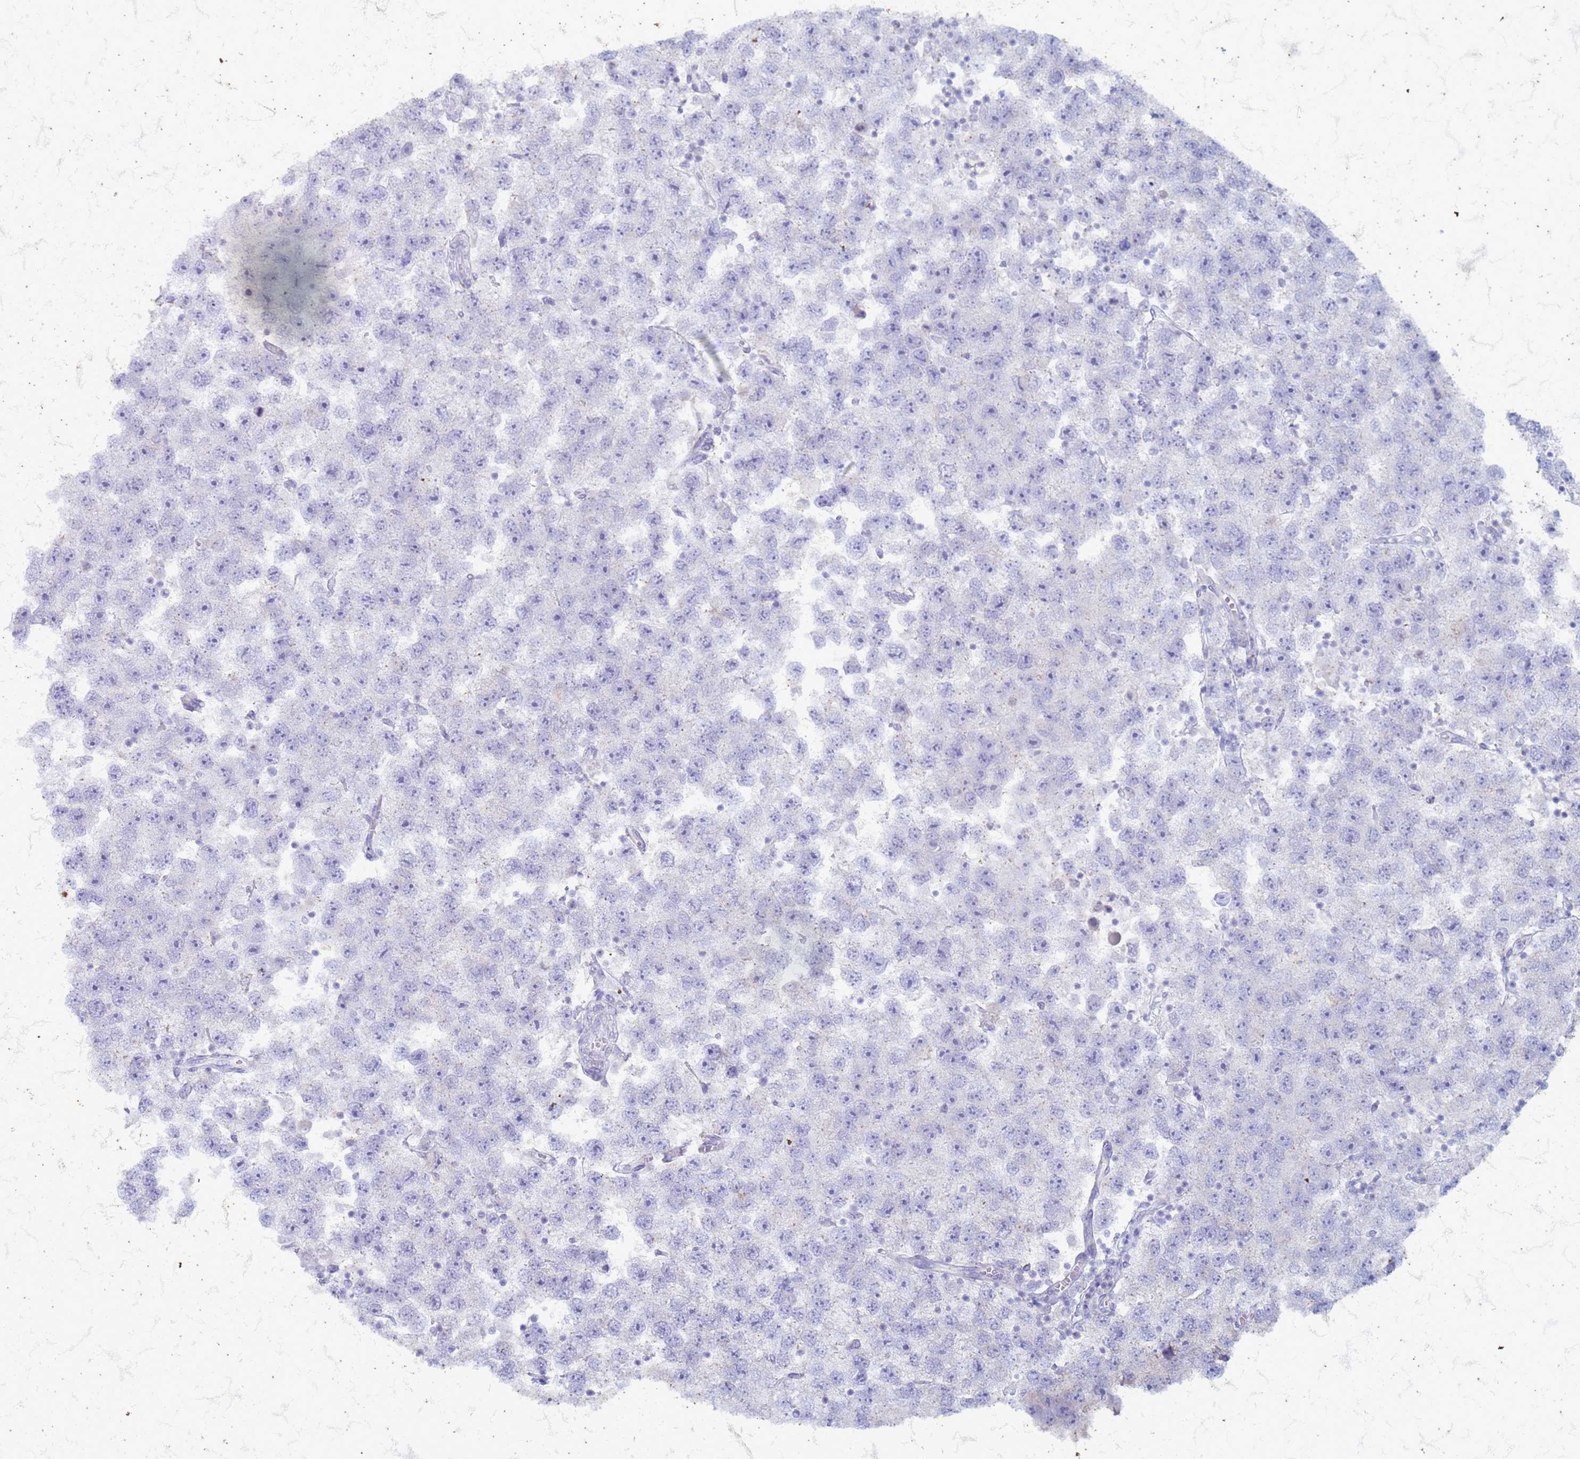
{"staining": {"intensity": "negative", "quantity": "none", "location": "none"}, "tissue": "testis cancer", "cell_type": "Tumor cells", "image_type": "cancer", "snomed": [{"axis": "morphology", "description": "Seminoma, NOS"}, {"axis": "topography", "description": "Testis"}], "caption": "High magnification brightfield microscopy of testis cancer stained with DAB (brown) and counterstained with hematoxylin (blue): tumor cells show no significant expression.", "gene": "SUCO", "patient": {"sex": "male", "age": 26}}